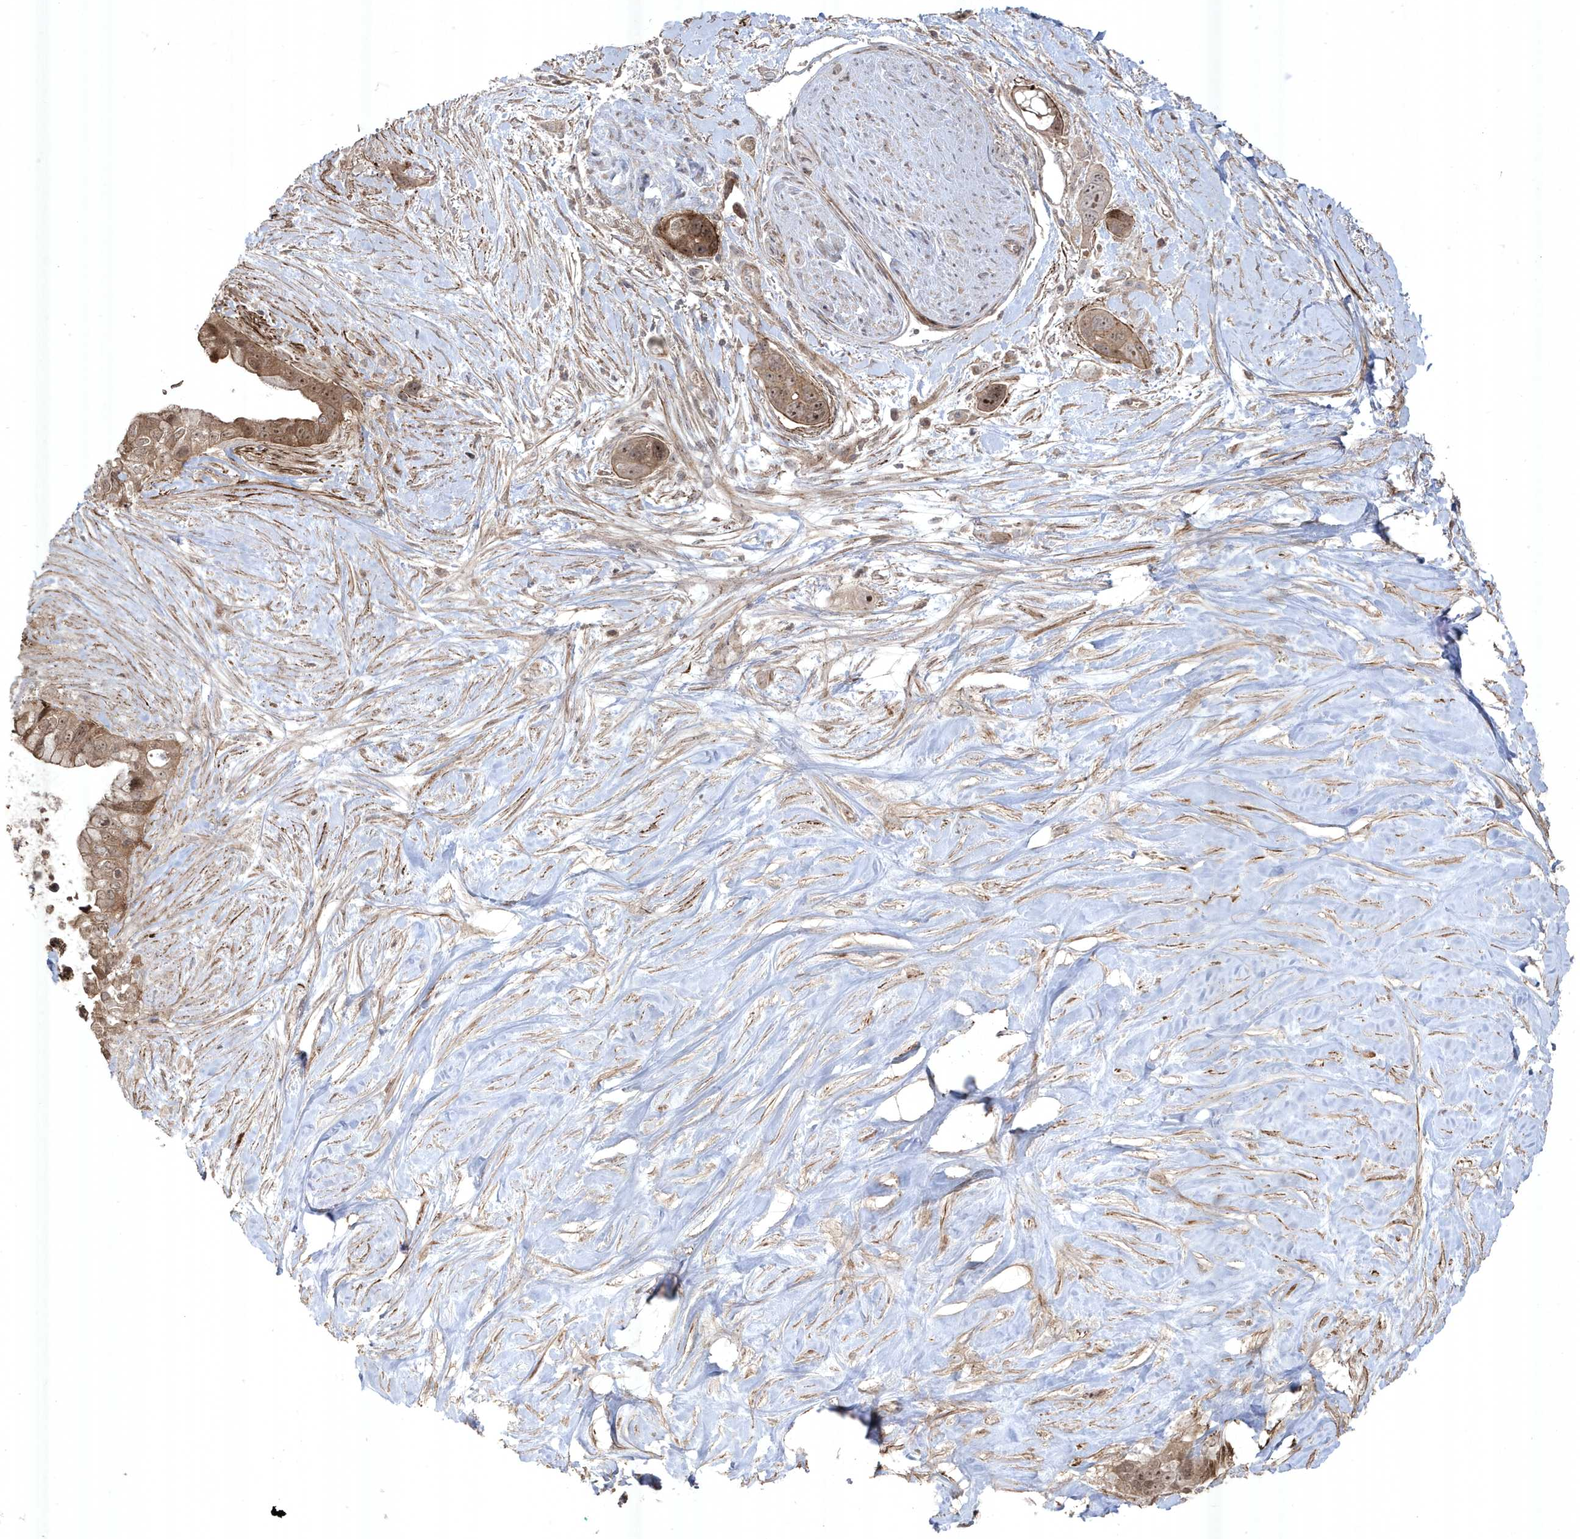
{"staining": {"intensity": "moderate", "quantity": "25%-75%", "location": "cytoplasmic/membranous,nuclear"}, "tissue": "pancreatic cancer", "cell_type": "Tumor cells", "image_type": "cancer", "snomed": [{"axis": "morphology", "description": "Adenocarcinoma, NOS"}, {"axis": "topography", "description": "Pancreas"}], "caption": "A high-resolution image shows immunohistochemistry staining of adenocarcinoma (pancreatic), which displays moderate cytoplasmic/membranous and nuclear staining in about 25%-75% of tumor cells.", "gene": "CETN3", "patient": {"sex": "female", "age": 72}}